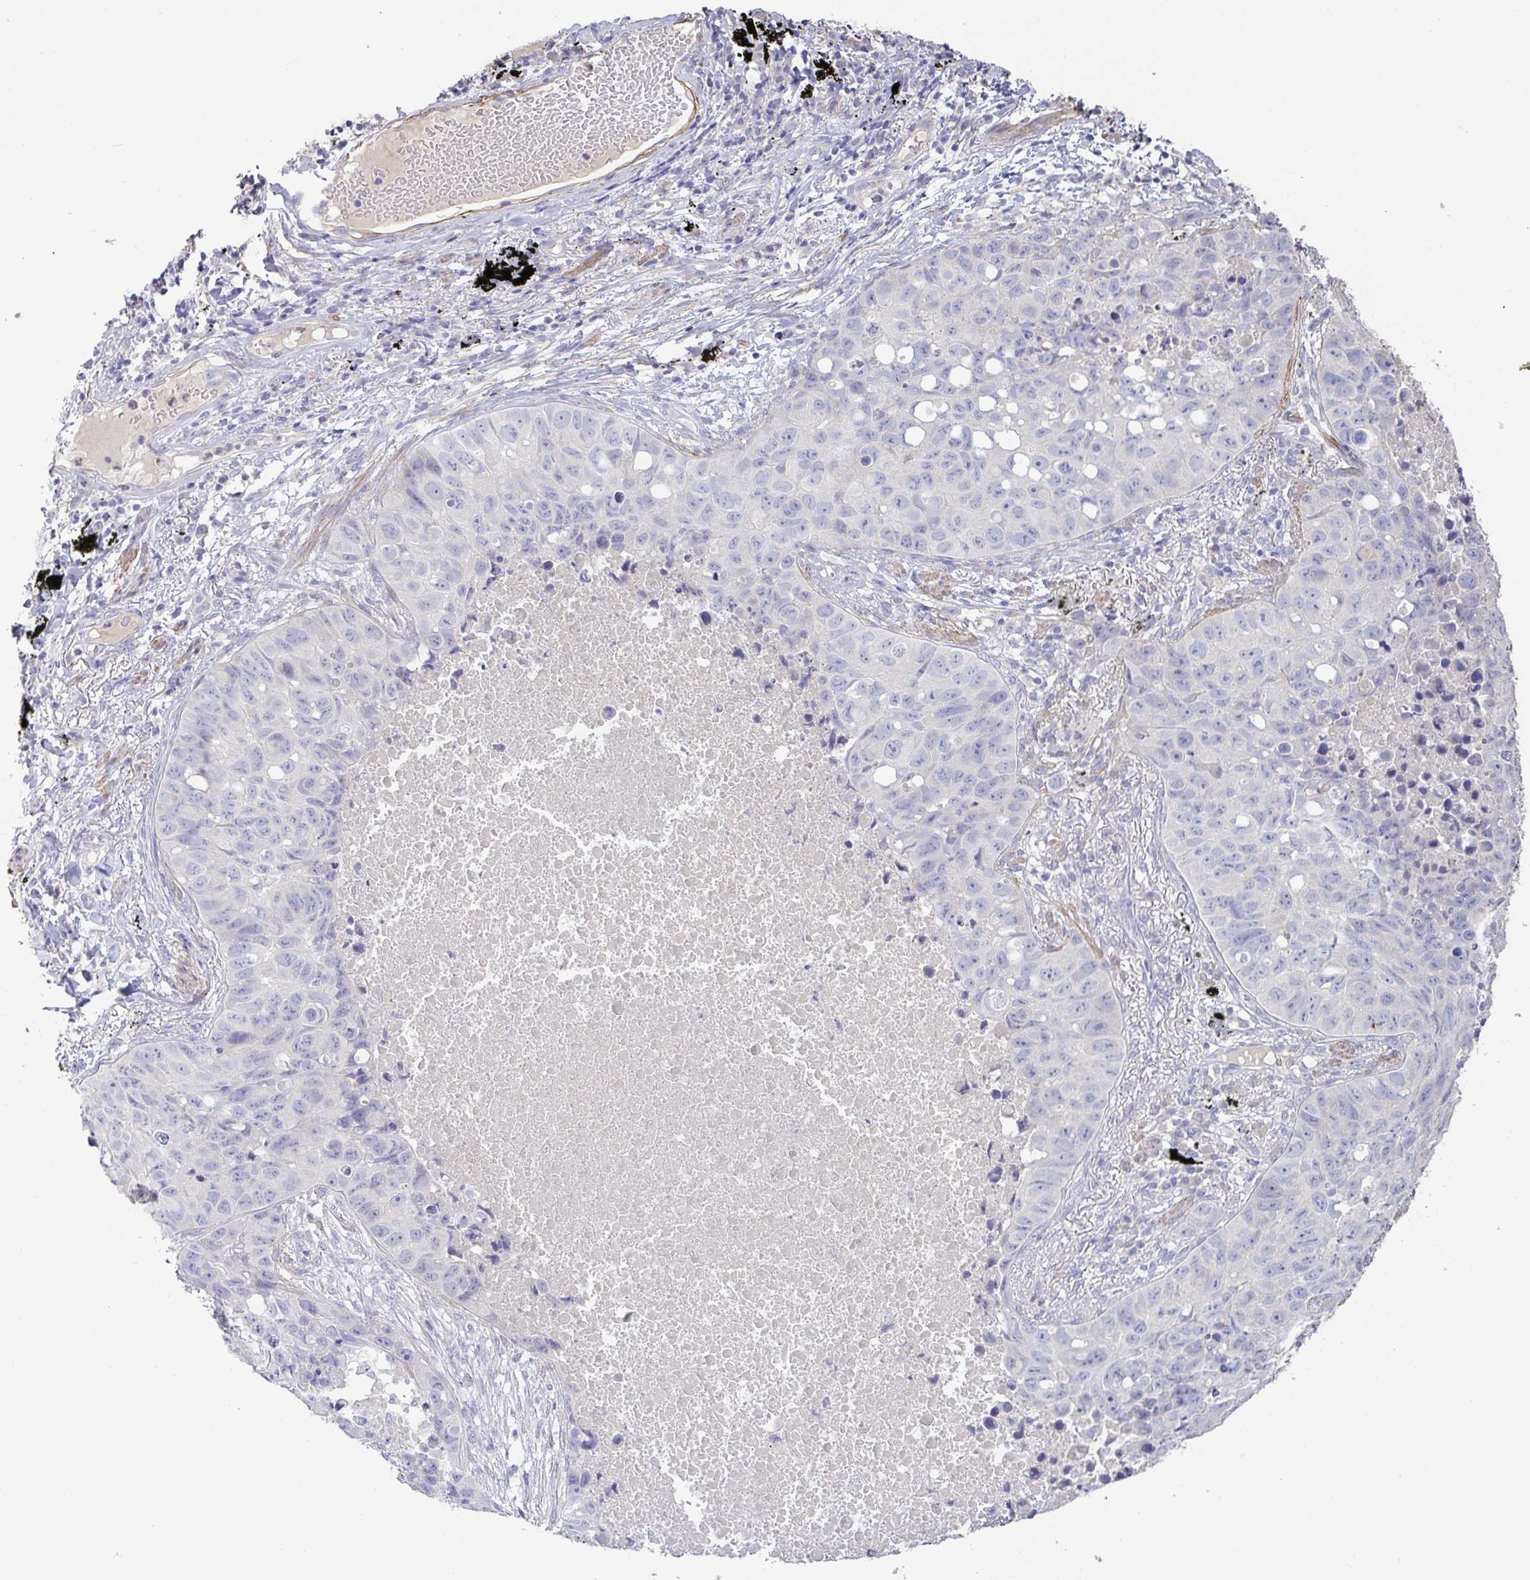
{"staining": {"intensity": "negative", "quantity": "none", "location": "none"}, "tissue": "lung cancer", "cell_type": "Tumor cells", "image_type": "cancer", "snomed": [{"axis": "morphology", "description": "Squamous cell carcinoma, NOS"}, {"axis": "topography", "description": "Lung"}], "caption": "DAB (3,3'-diaminobenzidine) immunohistochemical staining of lung squamous cell carcinoma demonstrates no significant staining in tumor cells. The staining is performed using DAB brown chromogen with nuclei counter-stained in using hematoxylin.", "gene": "PYGM", "patient": {"sex": "male", "age": 60}}